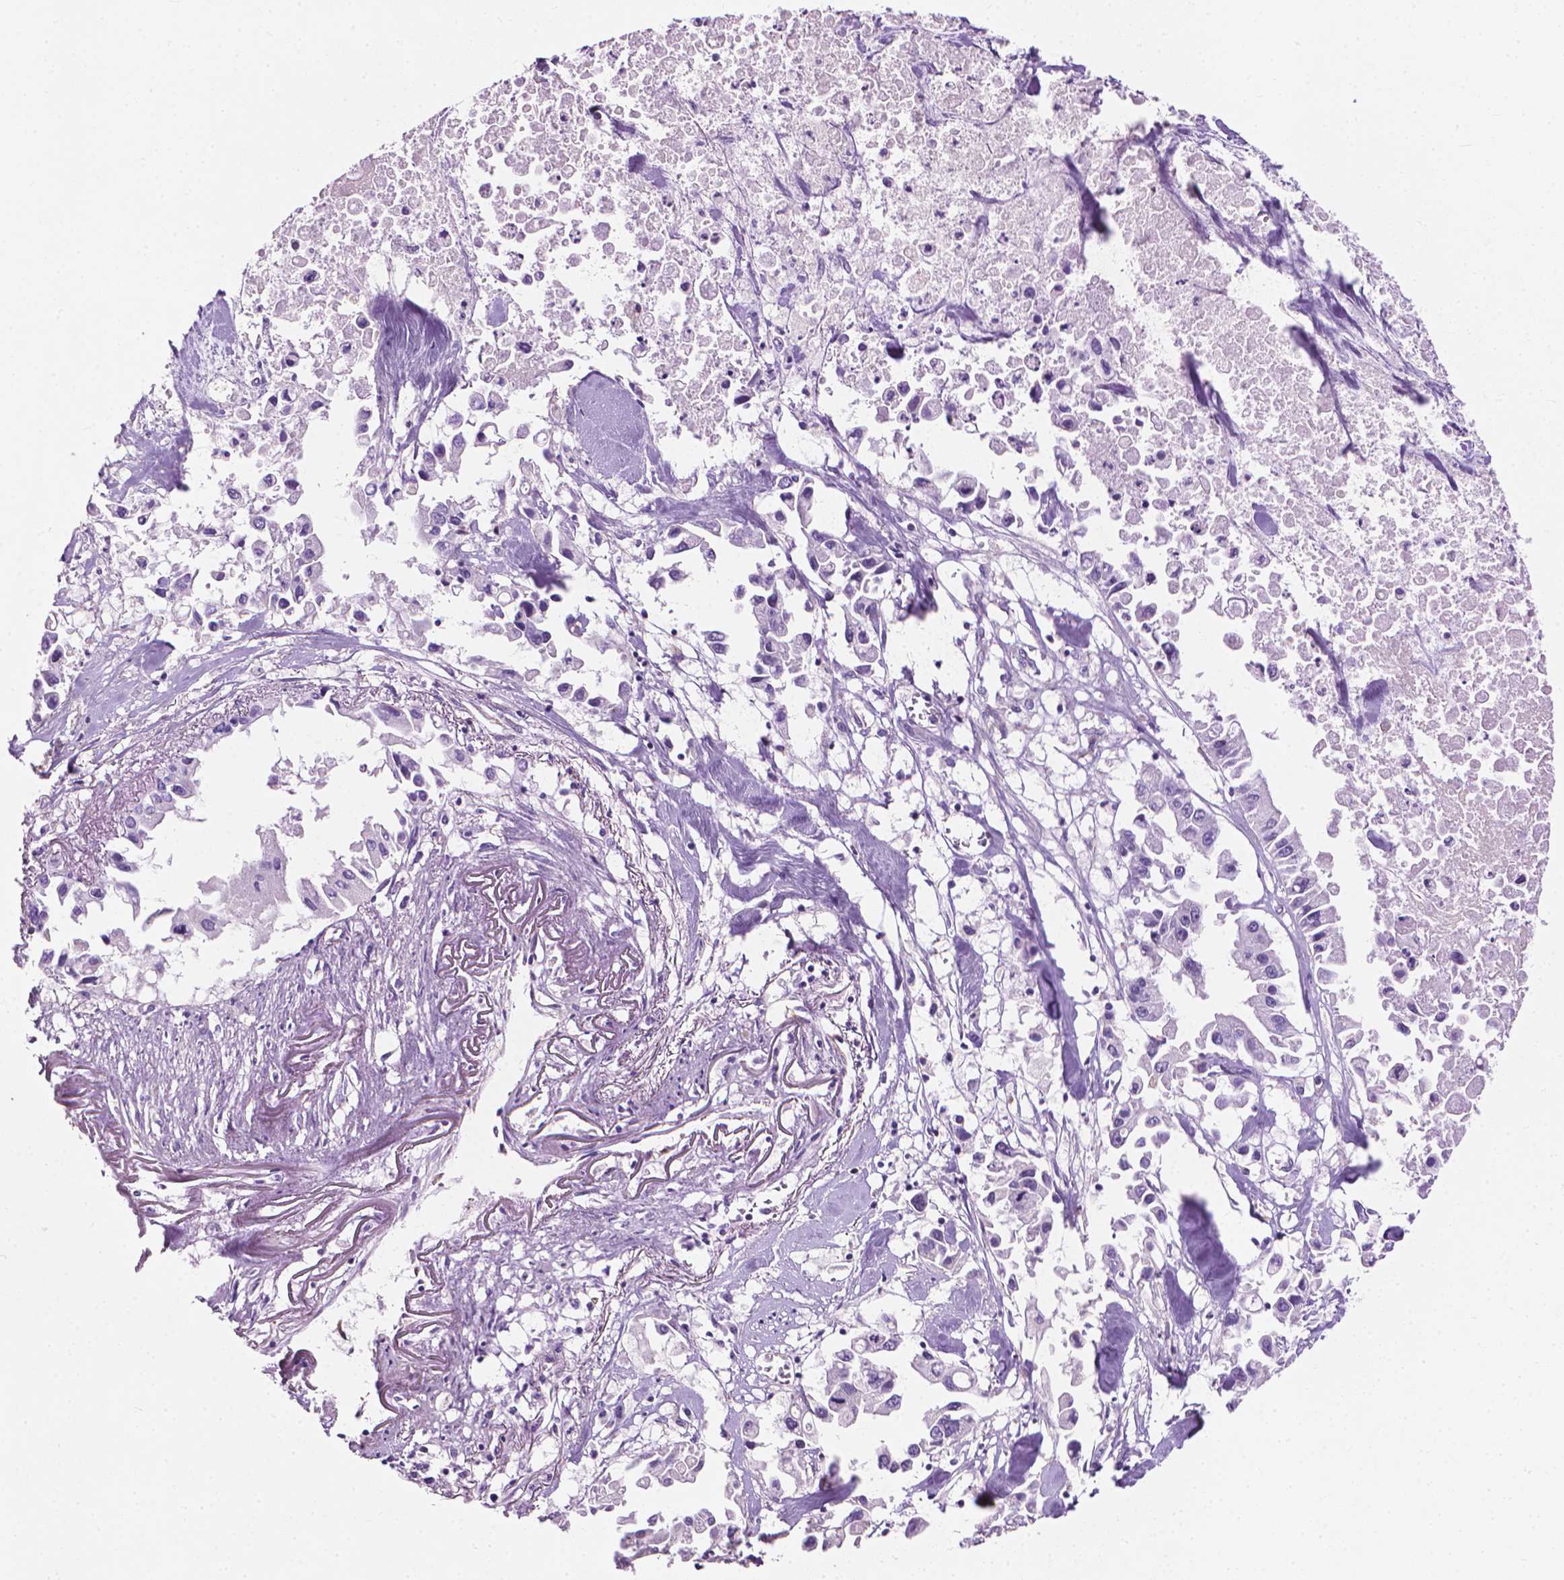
{"staining": {"intensity": "negative", "quantity": "none", "location": "none"}, "tissue": "pancreatic cancer", "cell_type": "Tumor cells", "image_type": "cancer", "snomed": [{"axis": "morphology", "description": "Adenocarcinoma, NOS"}, {"axis": "topography", "description": "Pancreas"}], "caption": "DAB (3,3'-diaminobenzidine) immunohistochemical staining of human pancreatic adenocarcinoma exhibits no significant expression in tumor cells.", "gene": "KRT73", "patient": {"sex": "female", "age": 83}}